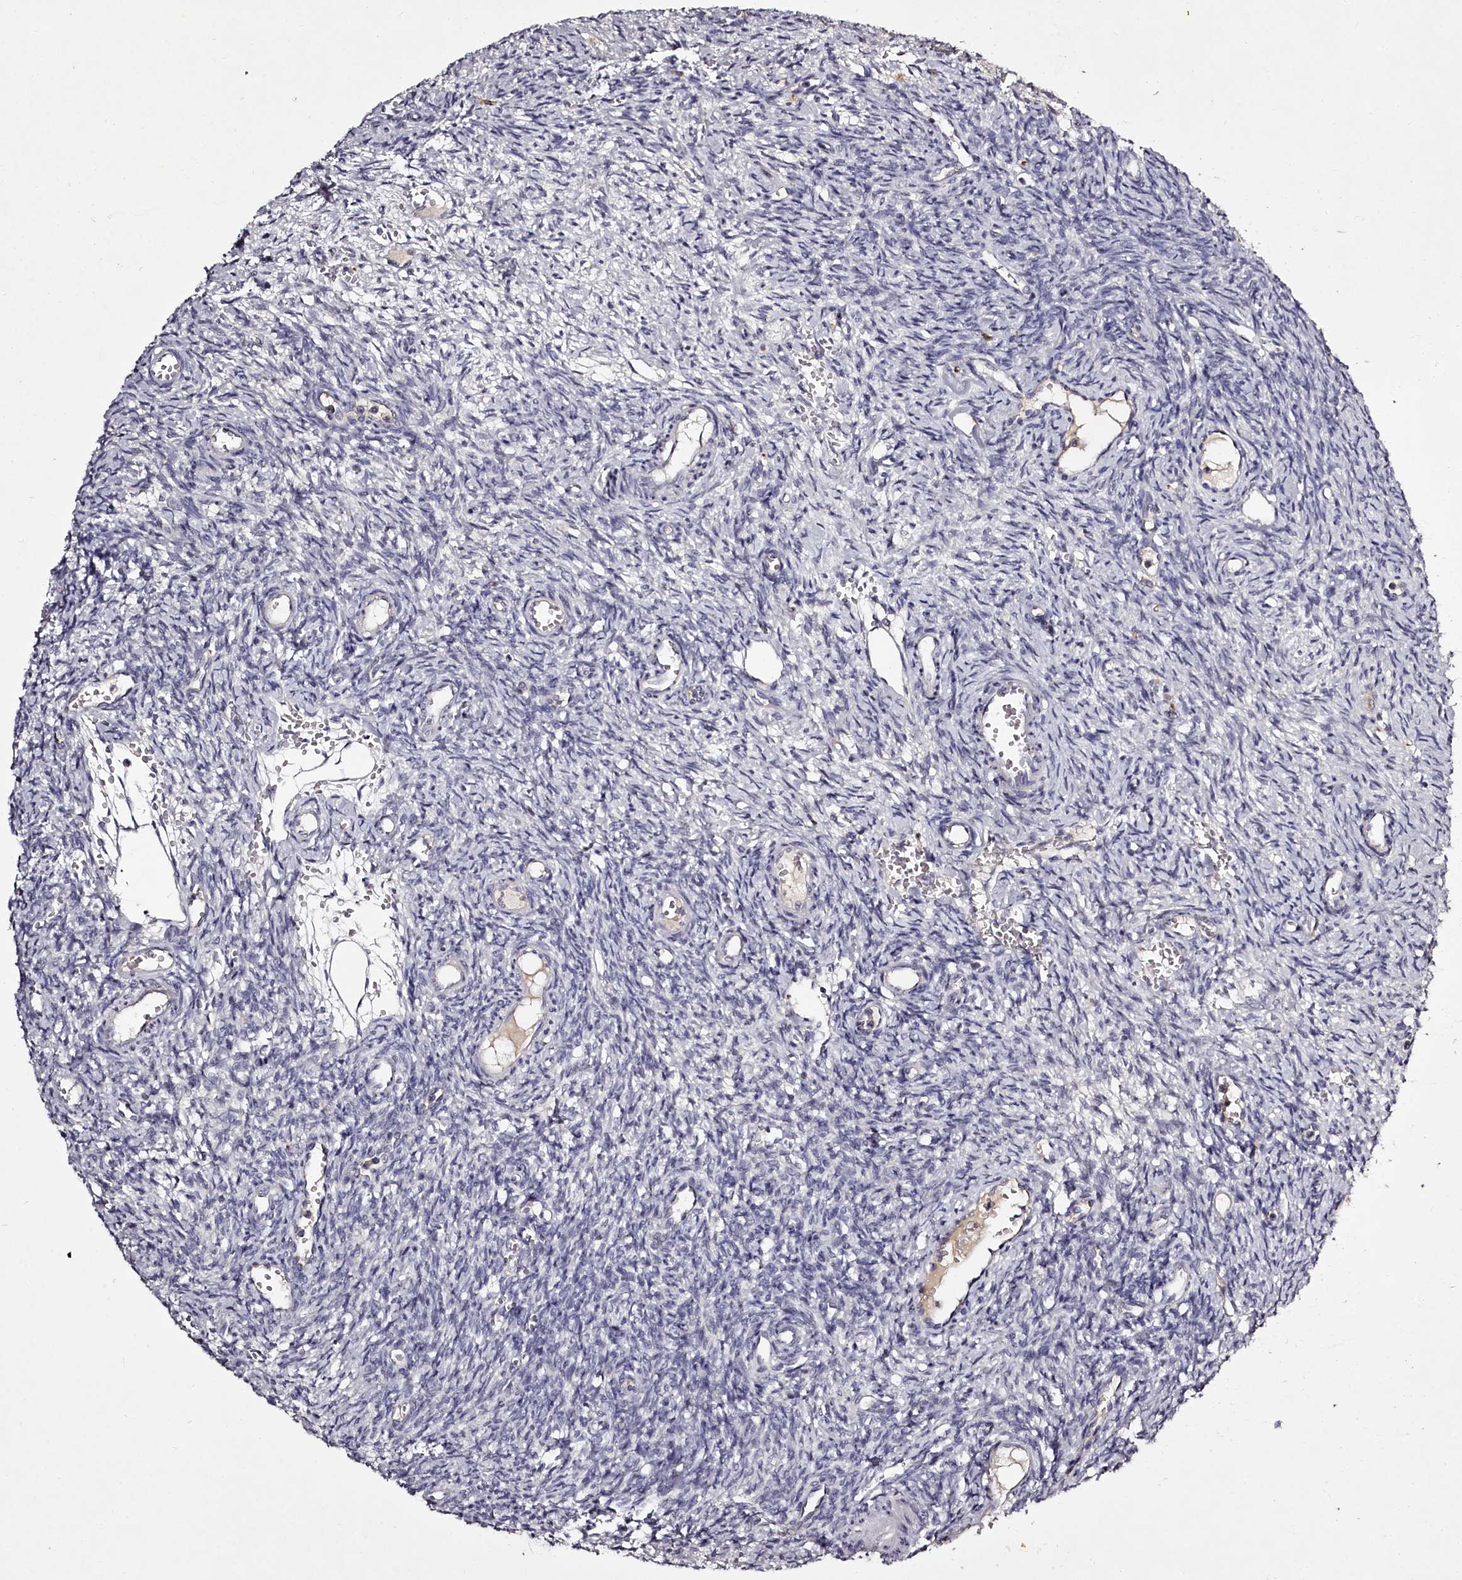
{"staining": {"intensity": "negative", "quantity": "none", "location": "none"}, "tissue": "ovary", "cell_type": "Ovarian stroma cells", "image_type": "normal", "snomed": [{"axis": "morphology", "description": "Normal tissue, NOS"}, {"axis": "topography", "description": "Ovary"}], "caption": "An immunohistochemistry (IHC) histopathology image of benign ovary is shown. There is no staining in ovarian stroma cells of ovary.", "gene": "RBMXL2", "patient": {"sex": "female", "age": 39}}